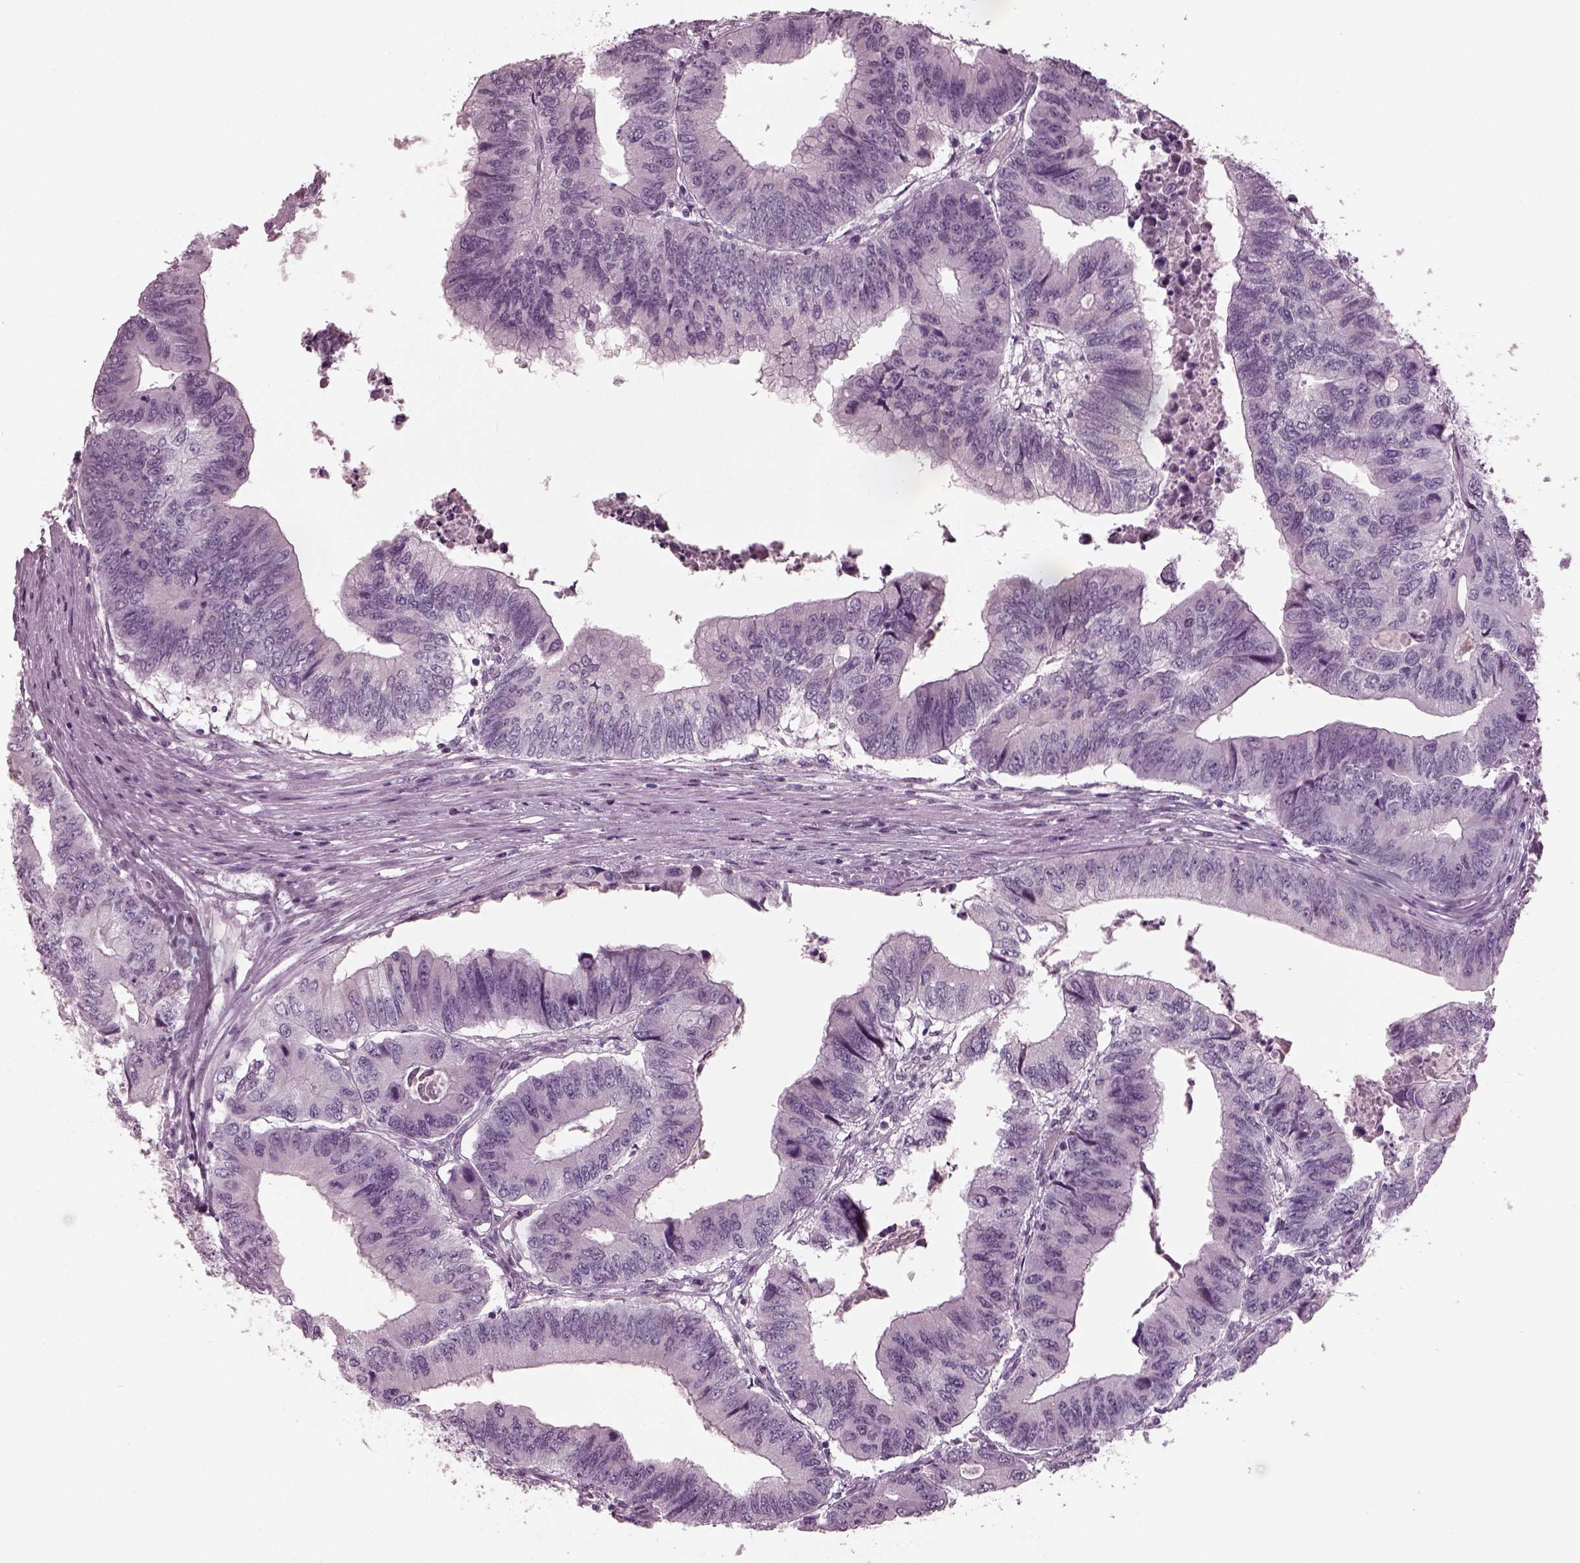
{"staining": {"intensity": "negative", "quantity": "none", "location": "none"}, "tissue": "colorectal cancer", "cell_type": "Tumor cells", "image_type": "cancer", "snomed": [{"axis": "morphology", "description": "Adenocarcinoma, NOS"}, {"axis": "topography", "description": "Colon"}], "caption": "This is an immunohistochemistry micrograph of human adenocarcinoma (colorectal). There is no staining in tumor cells.", "gene": "RCVRN", "patient": {"sex": "male", "age": 53}}